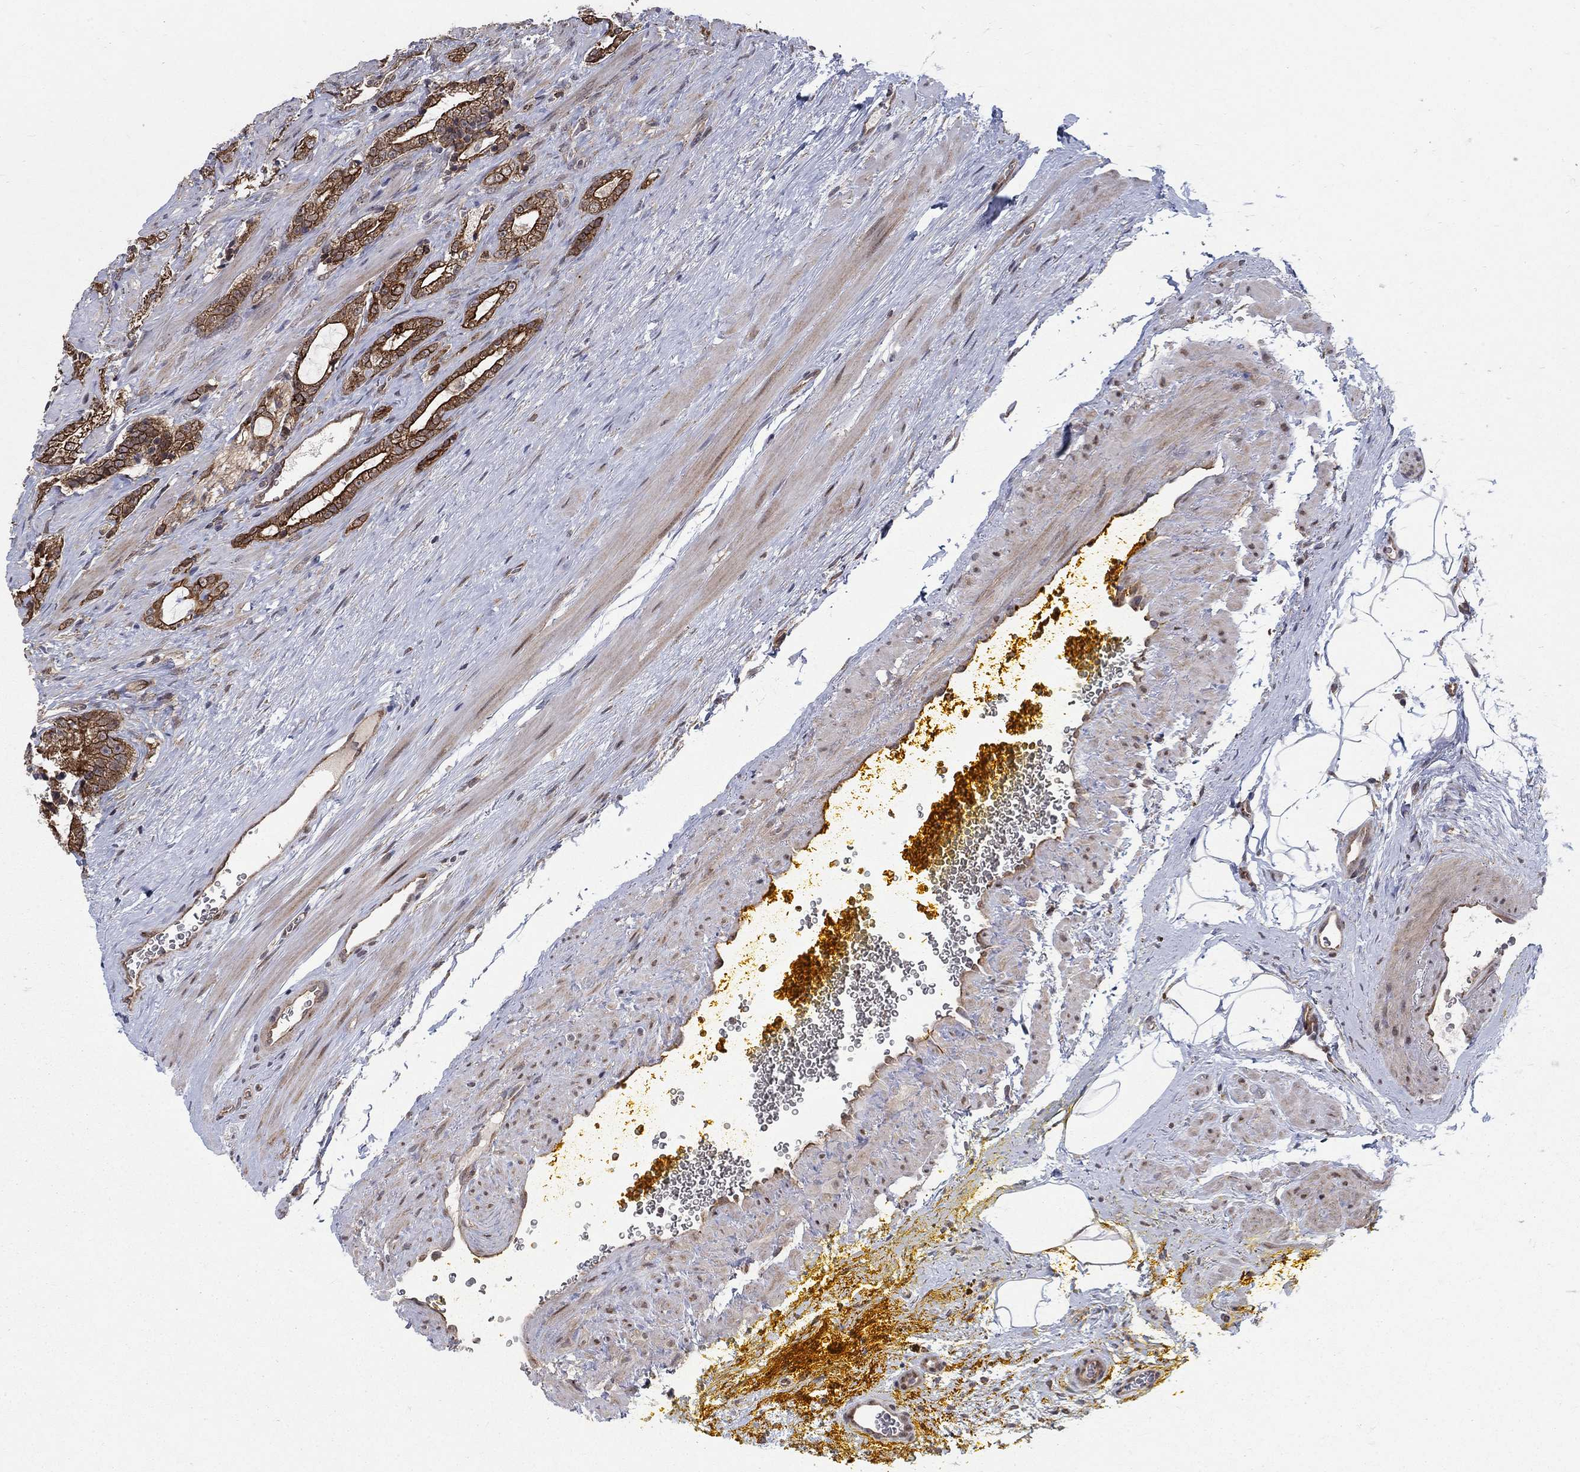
{"staining": {"intensity": "strong", "quantity": ">75%", "location": "cytoplasmic/membranous,nuclear"}, "tissue": "prostate cancer", "cell_type": "Tumor cells", "image_type": "cancer", "snomed": [{"axis": "morphology", "description": "Adenocarcinoma, NOS"}, {"axis": "topography", "description": "Prostate"}], "caption": "Prostate adenocarcinoma tissue reveals strong cytoplasmic/membranous and nuclear positivity in approximately >75% of tumor cells", "gene": "SH3RF1", "patient": {"sex": "male", "age": 67}}